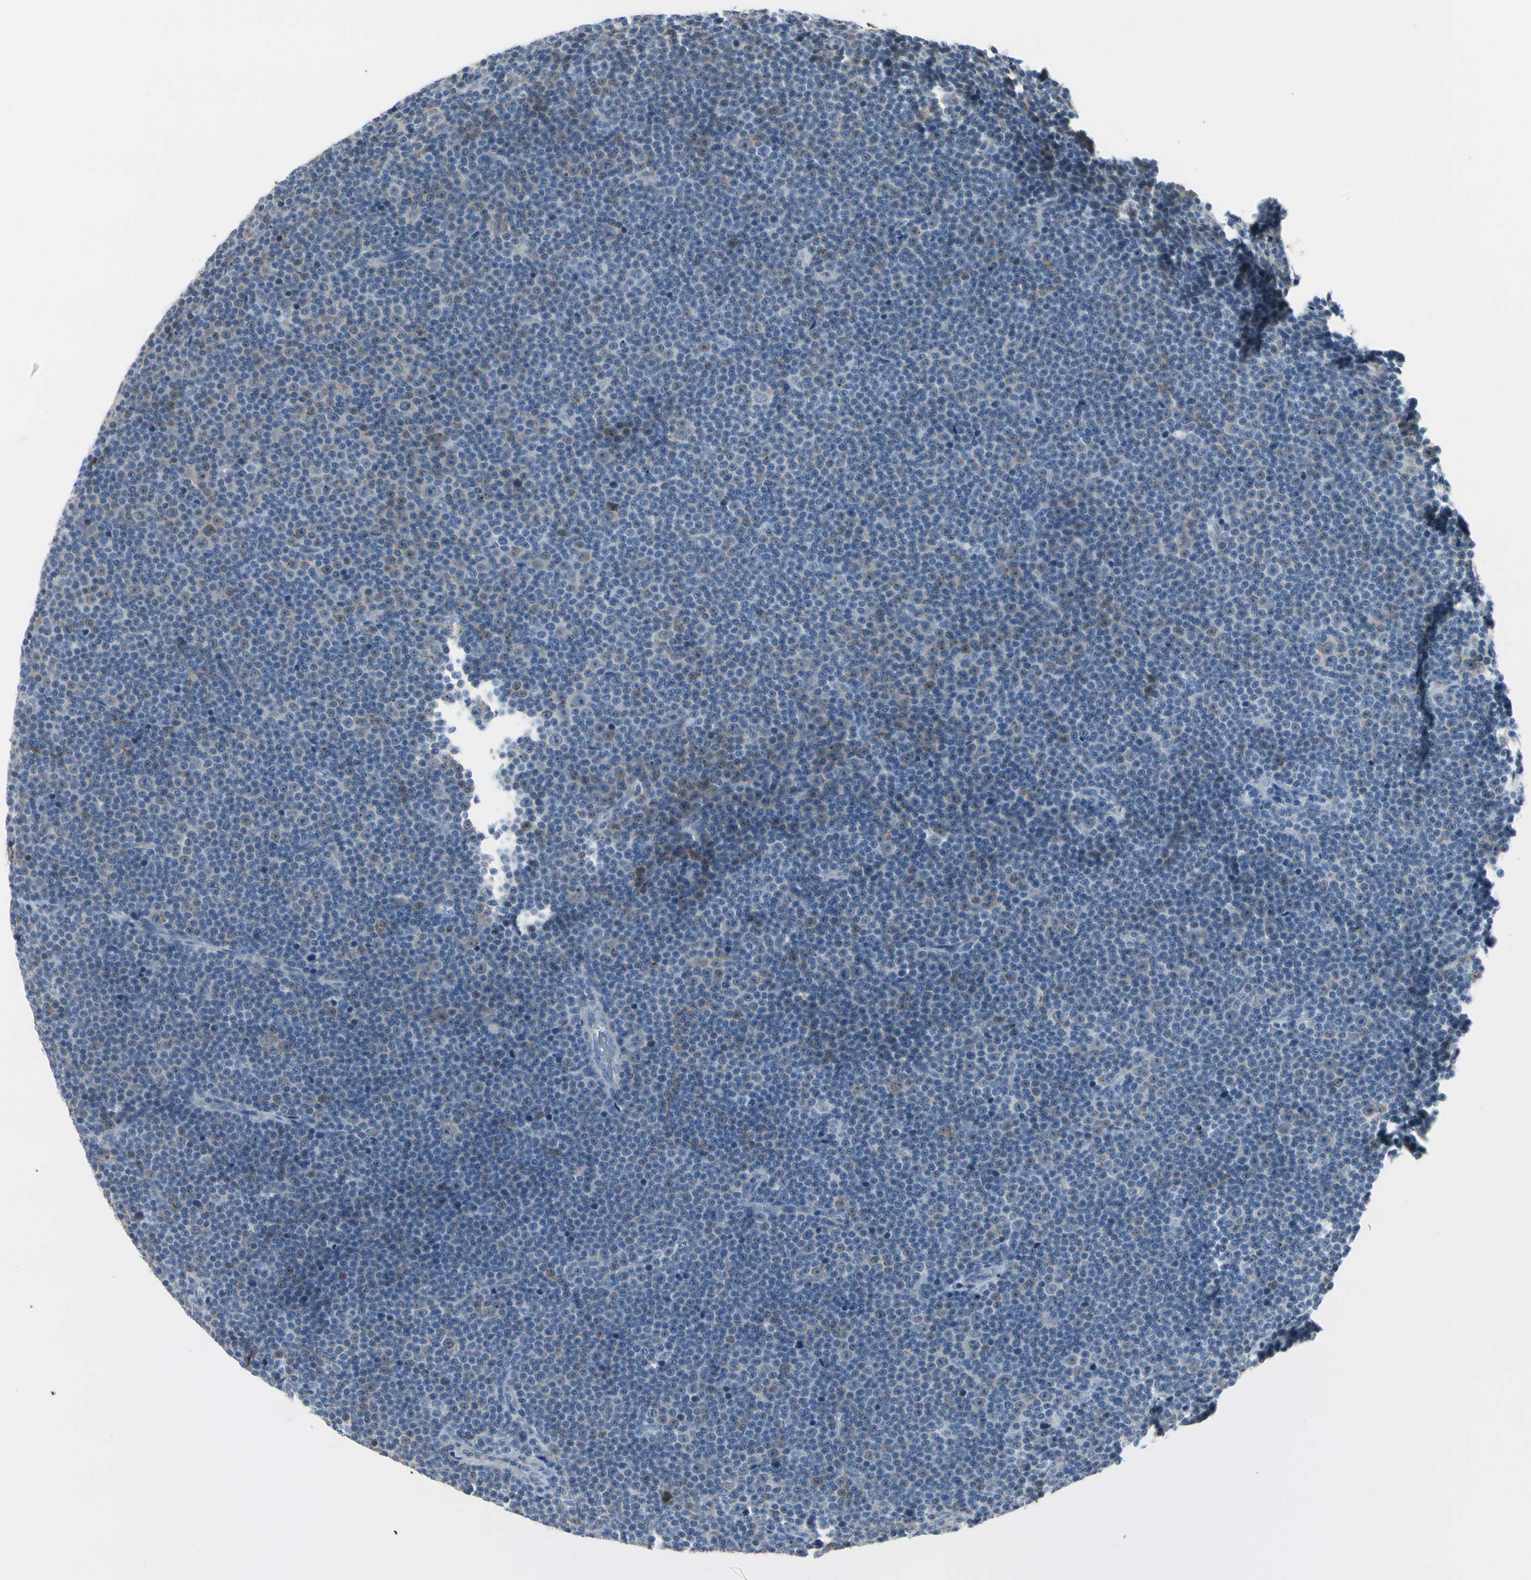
{"staining": {"intensity": "negative", "quantity": "none", "location": "none"}, "tissue": "lymphoma", "cell_type": "Tumor cells", "image_type": "cancer", "snomed": [{"axis": "morphology", "description": "Malignant lymphoma, non-Hodgkin's type, Low grade"}, {"axis": "topography", "description": "Lymph node"}], "caption": "Histopathology image shows no protein expression in tumor cells of low-grade malignant lymphoma, non-Hodgkin's type tissue.", "gene": "PIGR", "patient": {"sex": "female", "age": 67}}